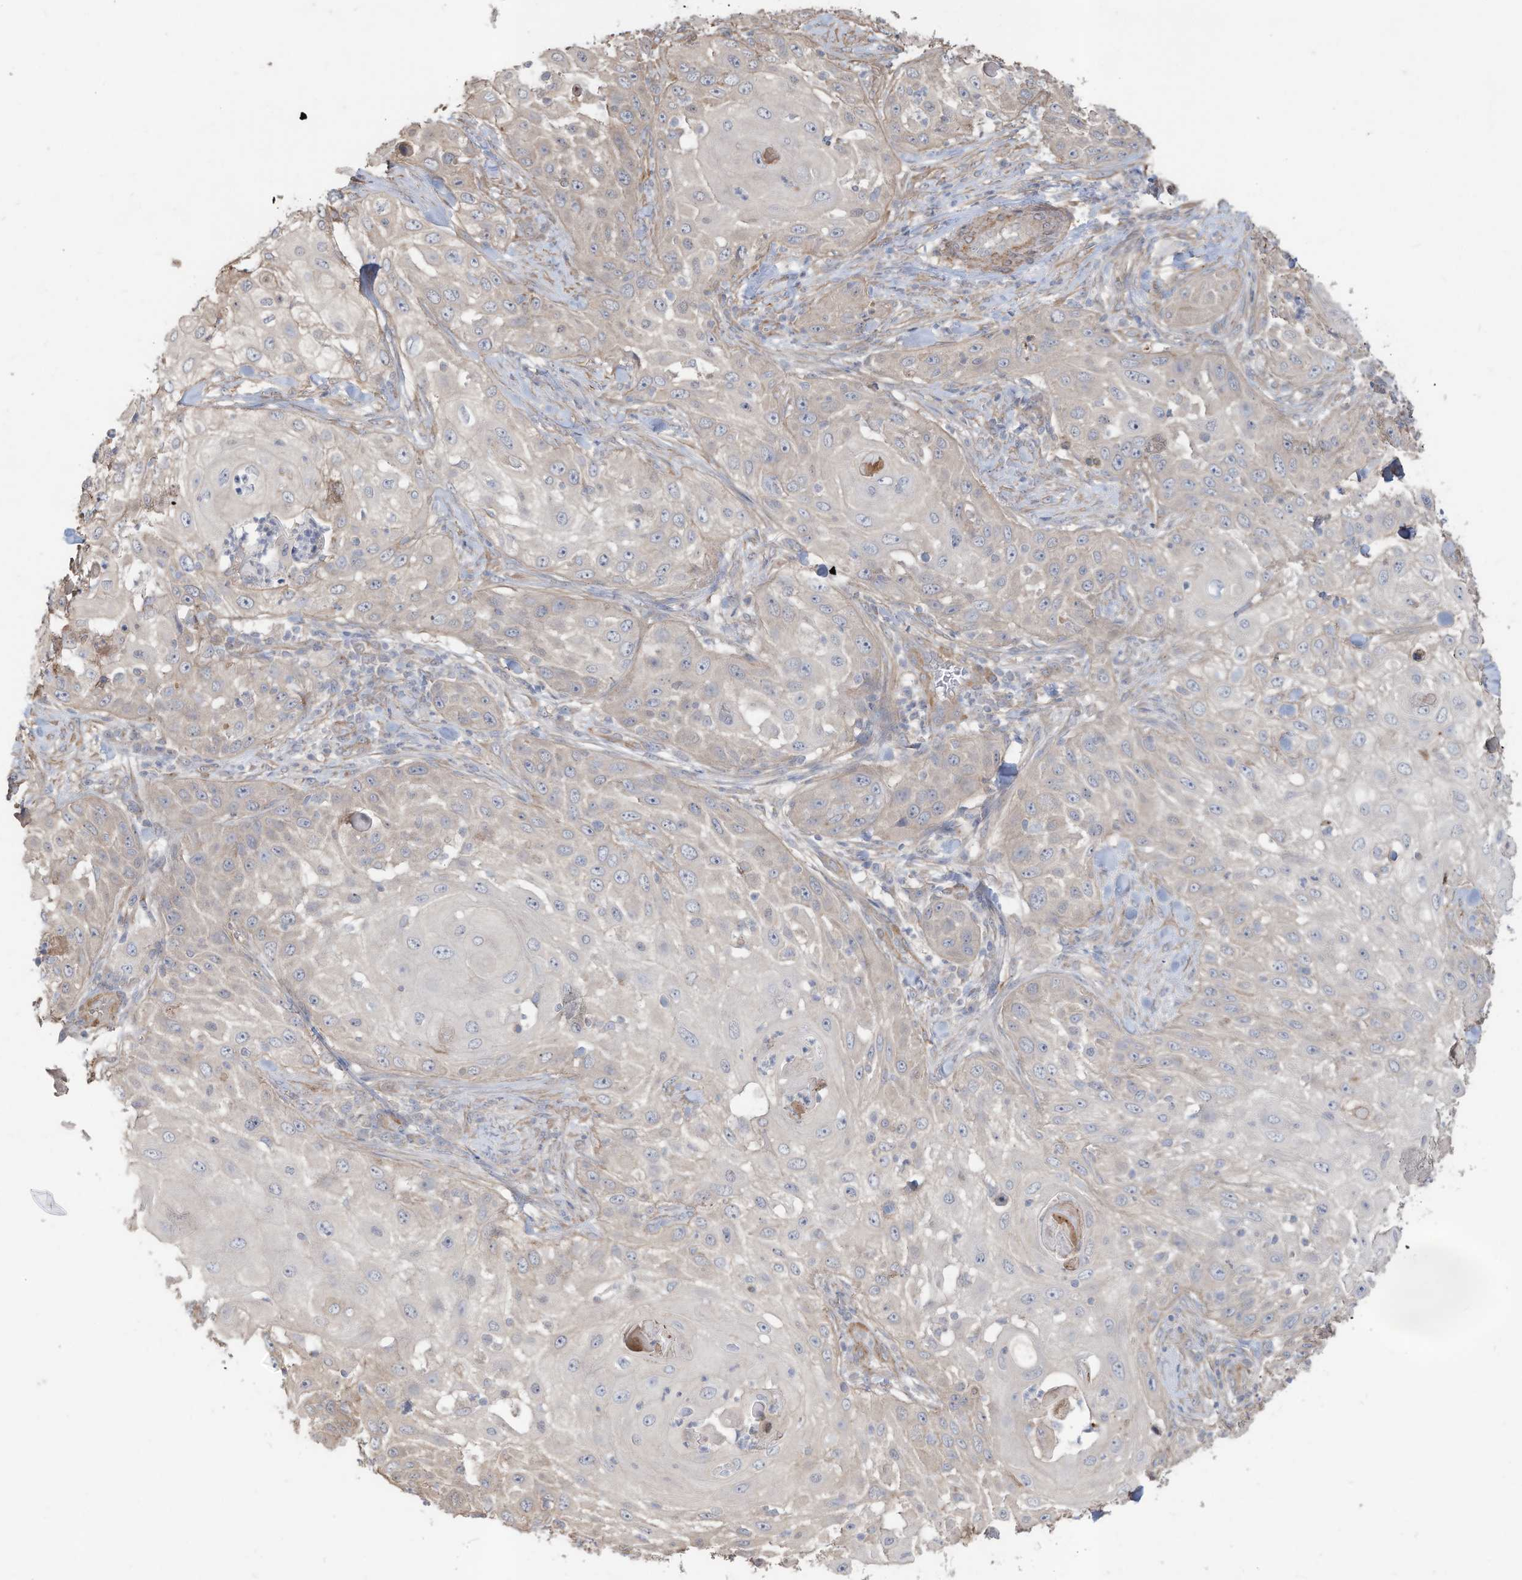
{"staining": {"intensity": "negative", "quantity": "none", "location": "none"}, "tissue": "skin cancer", "cell_type": "Tumor cells", "image_type": "cancer", "snomed": [{"axis": "morphology", "description": "Squamous cell carcinoma, NOS"}, {"axis": "topography", "description": "Skin"}], "caption": "Tumor cells are negative for protein expression in human skin cancer.", "gene": "SLC17A7", "patient": {"sex": "female", "age": 44}}